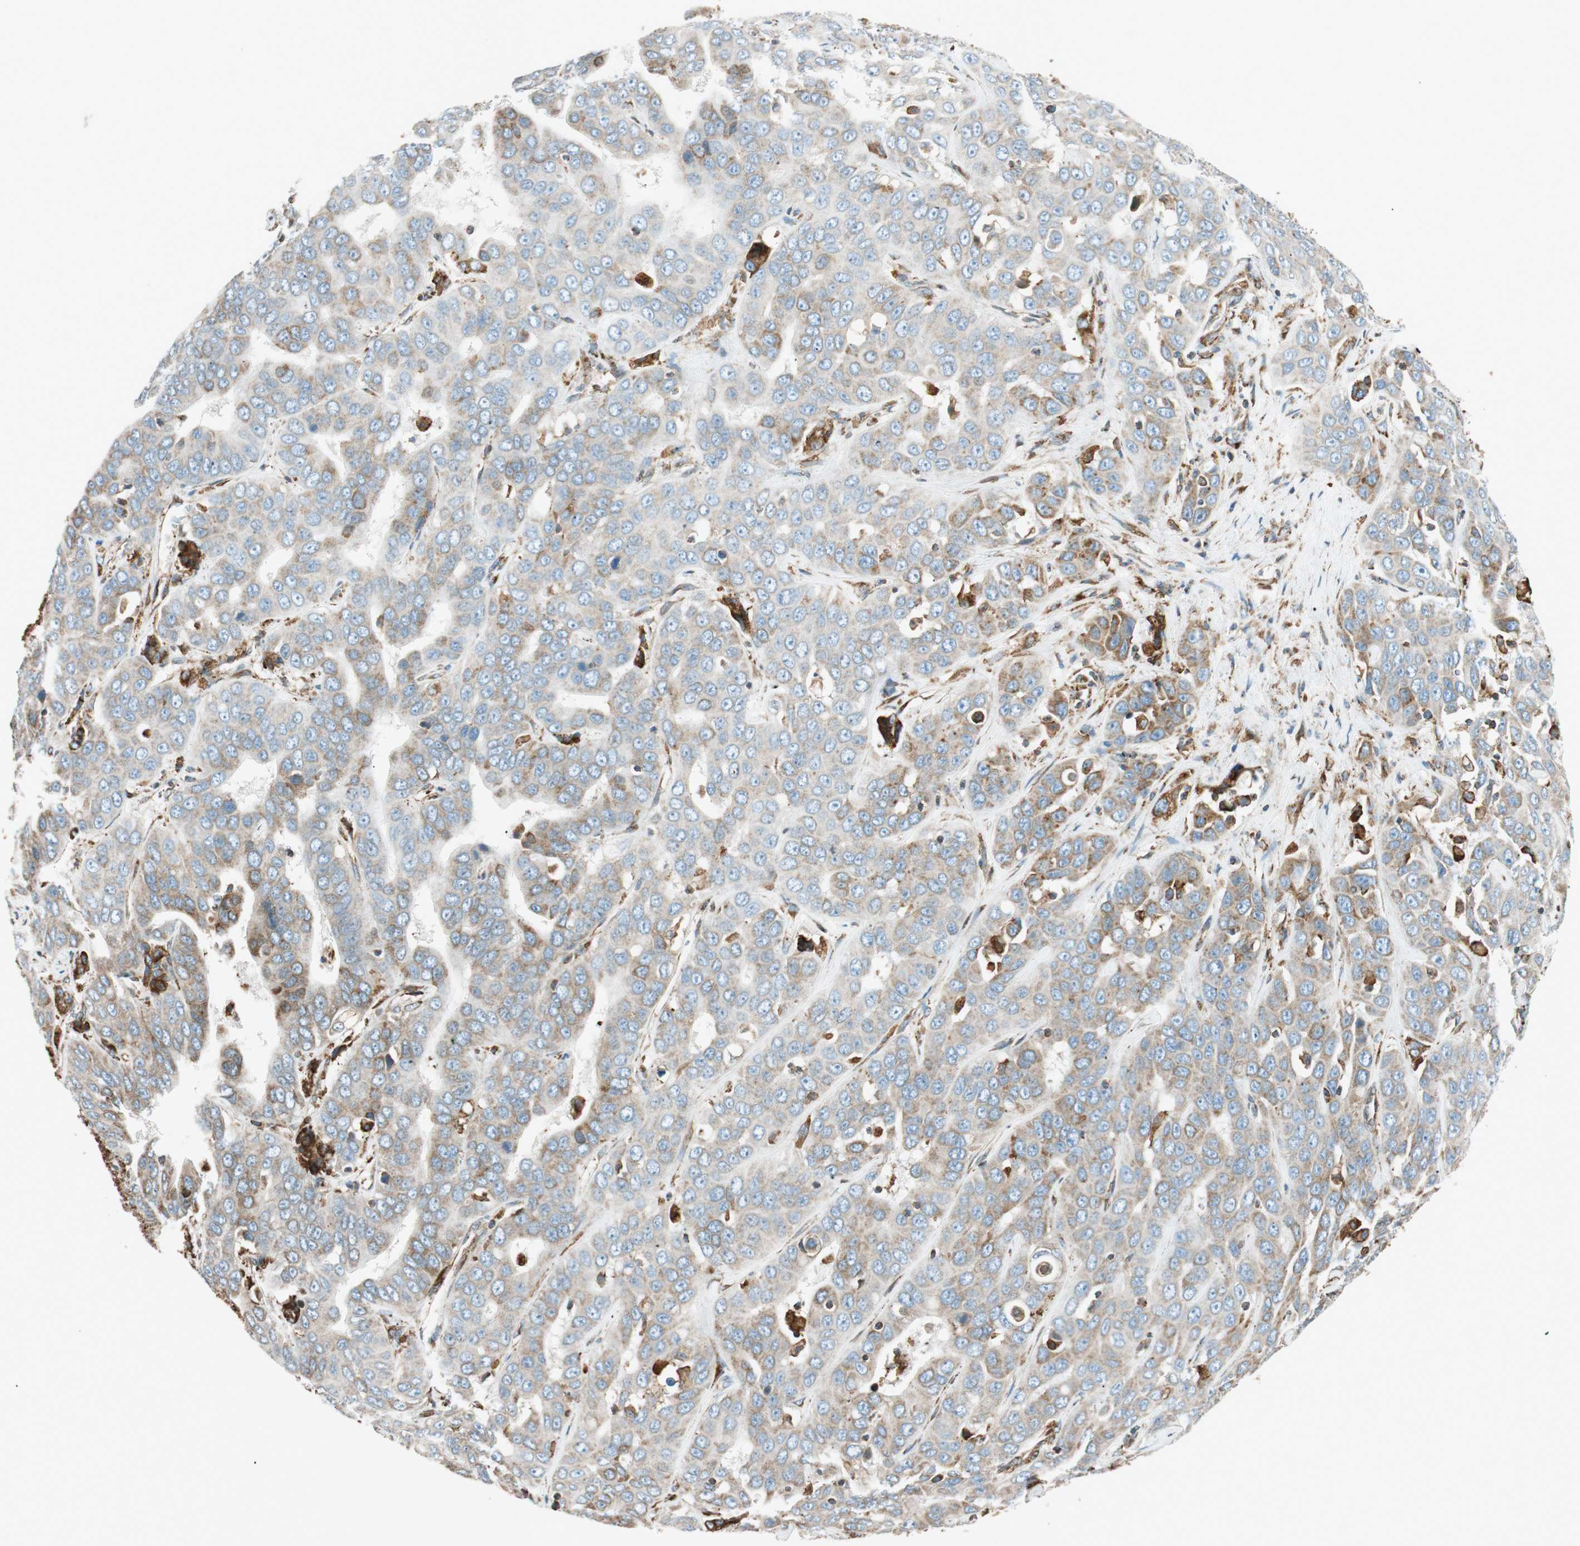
{"staining": {"intensity": "weak", "quantity": ">75%", "location": "cytoplasmic/membranous"}, "tissue": "liver cancer", "cell_type": "Tumor cells", "image_type": "cancer", "snomed": [{"axis": "morphology", "description": "Cholangiocarcinoma"}, {"axis": "topography", "description": "Liver"}], "caption": "Liver cancer stained with immunohistochemistry (IHC) exhibits weak cytoplasmic/membranous staining in approximately >75% of tumor cells. (DAB = brown stain, brightfield microscopy at high magnification).", "gene": "PRKCSH", "patient": {"sex": "female", "age": 52}}